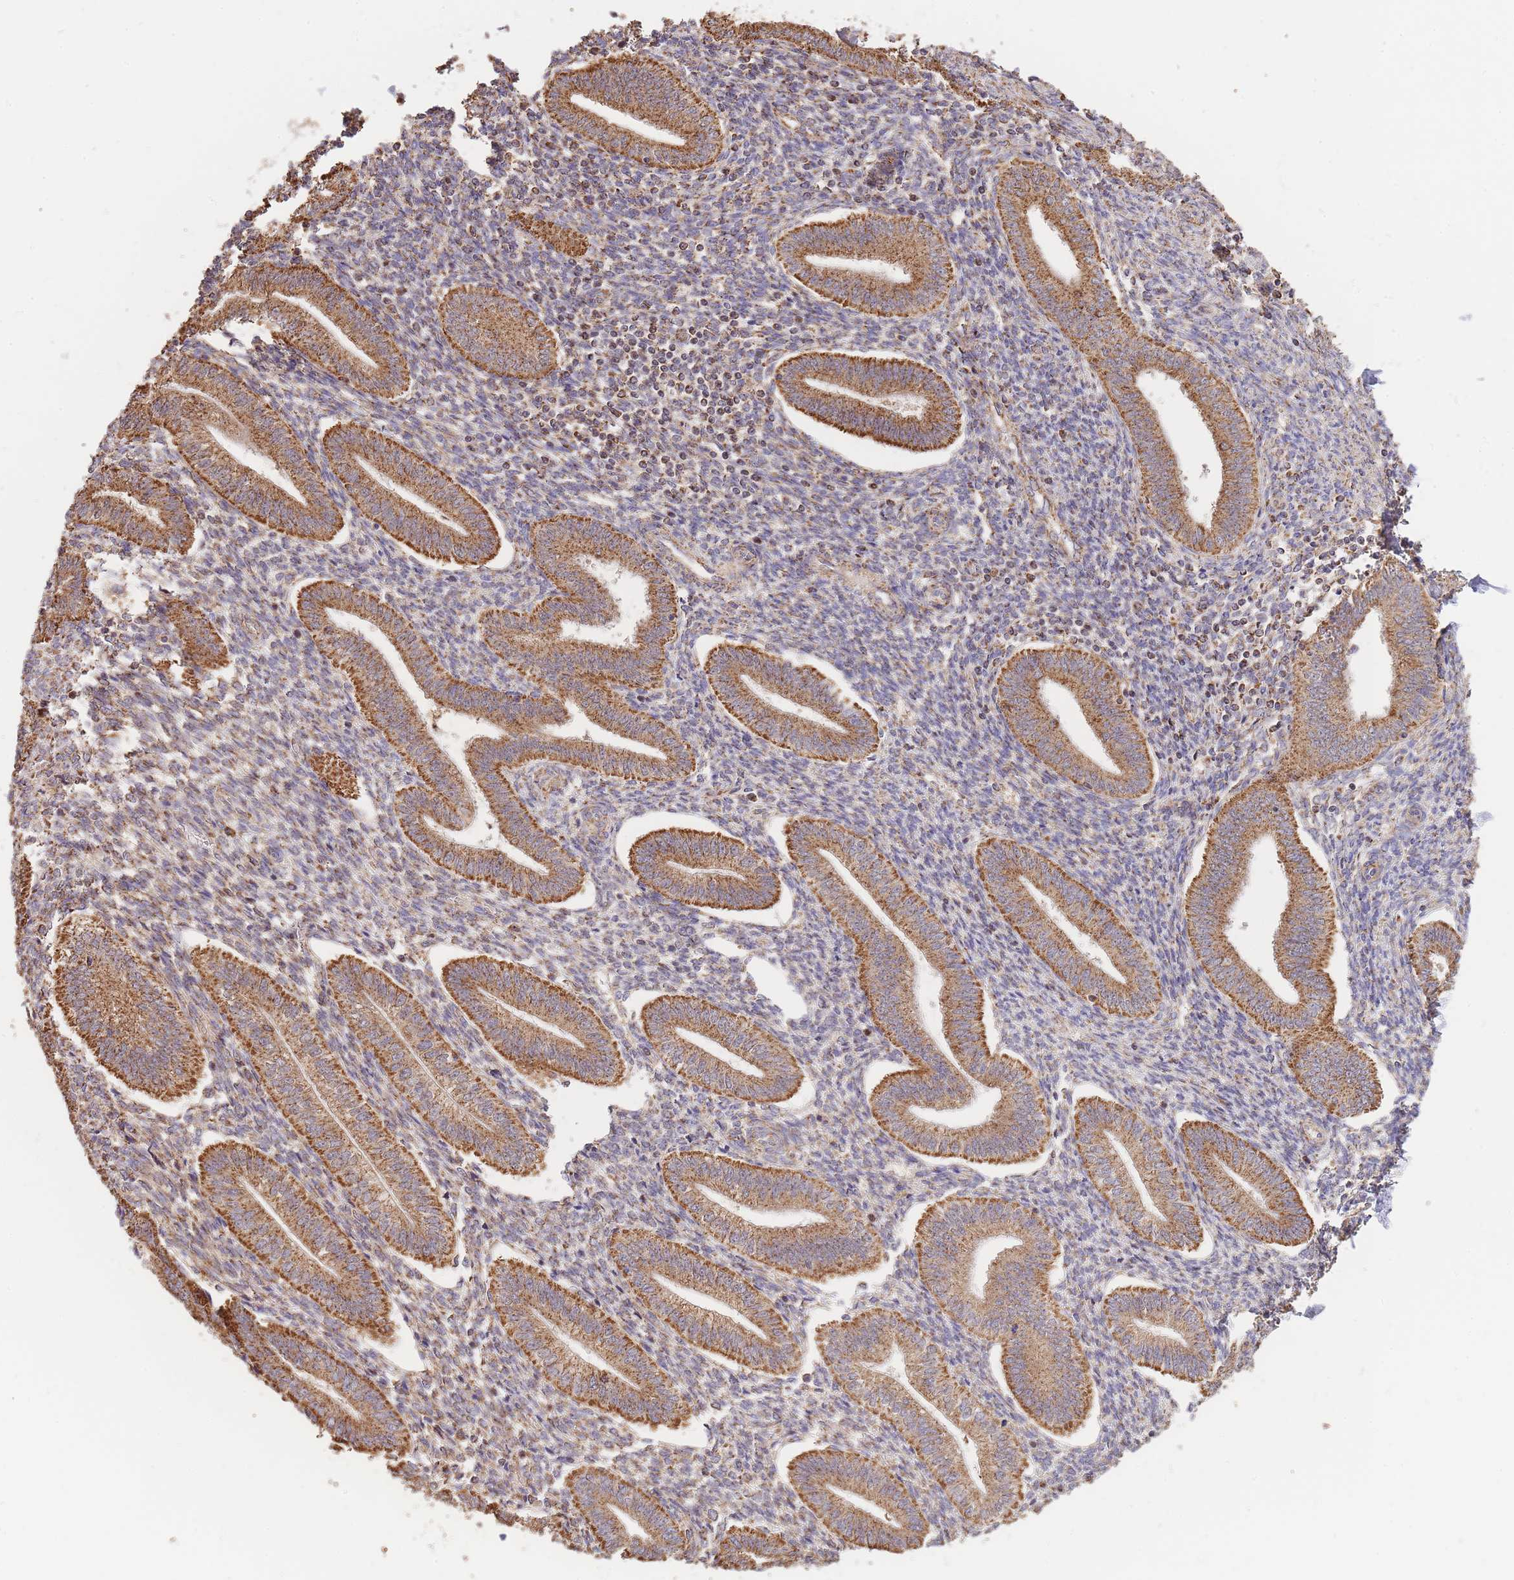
{"staining": {"intensity": "moderate", "quantity": "<25%", "location": "cytoplasmic/membranous"}, "tissue": "endometrium", "cell_type": "Cells in endometrial stroma", "image_type": "normal", "snomed": [{"axis": "morphology", "description": "Normal tissue, NOS"}, {"axis": "topography", "description": "Endometrium"}], "caption": "Immunohistochemical staining of benign endometrium shows low levels of moderate cytoplasmic/membranous positivity in approximately <25% of cells in endometrial stroma.", "gene": "PREP", "patient": {"sex": "female", "age": 34}}